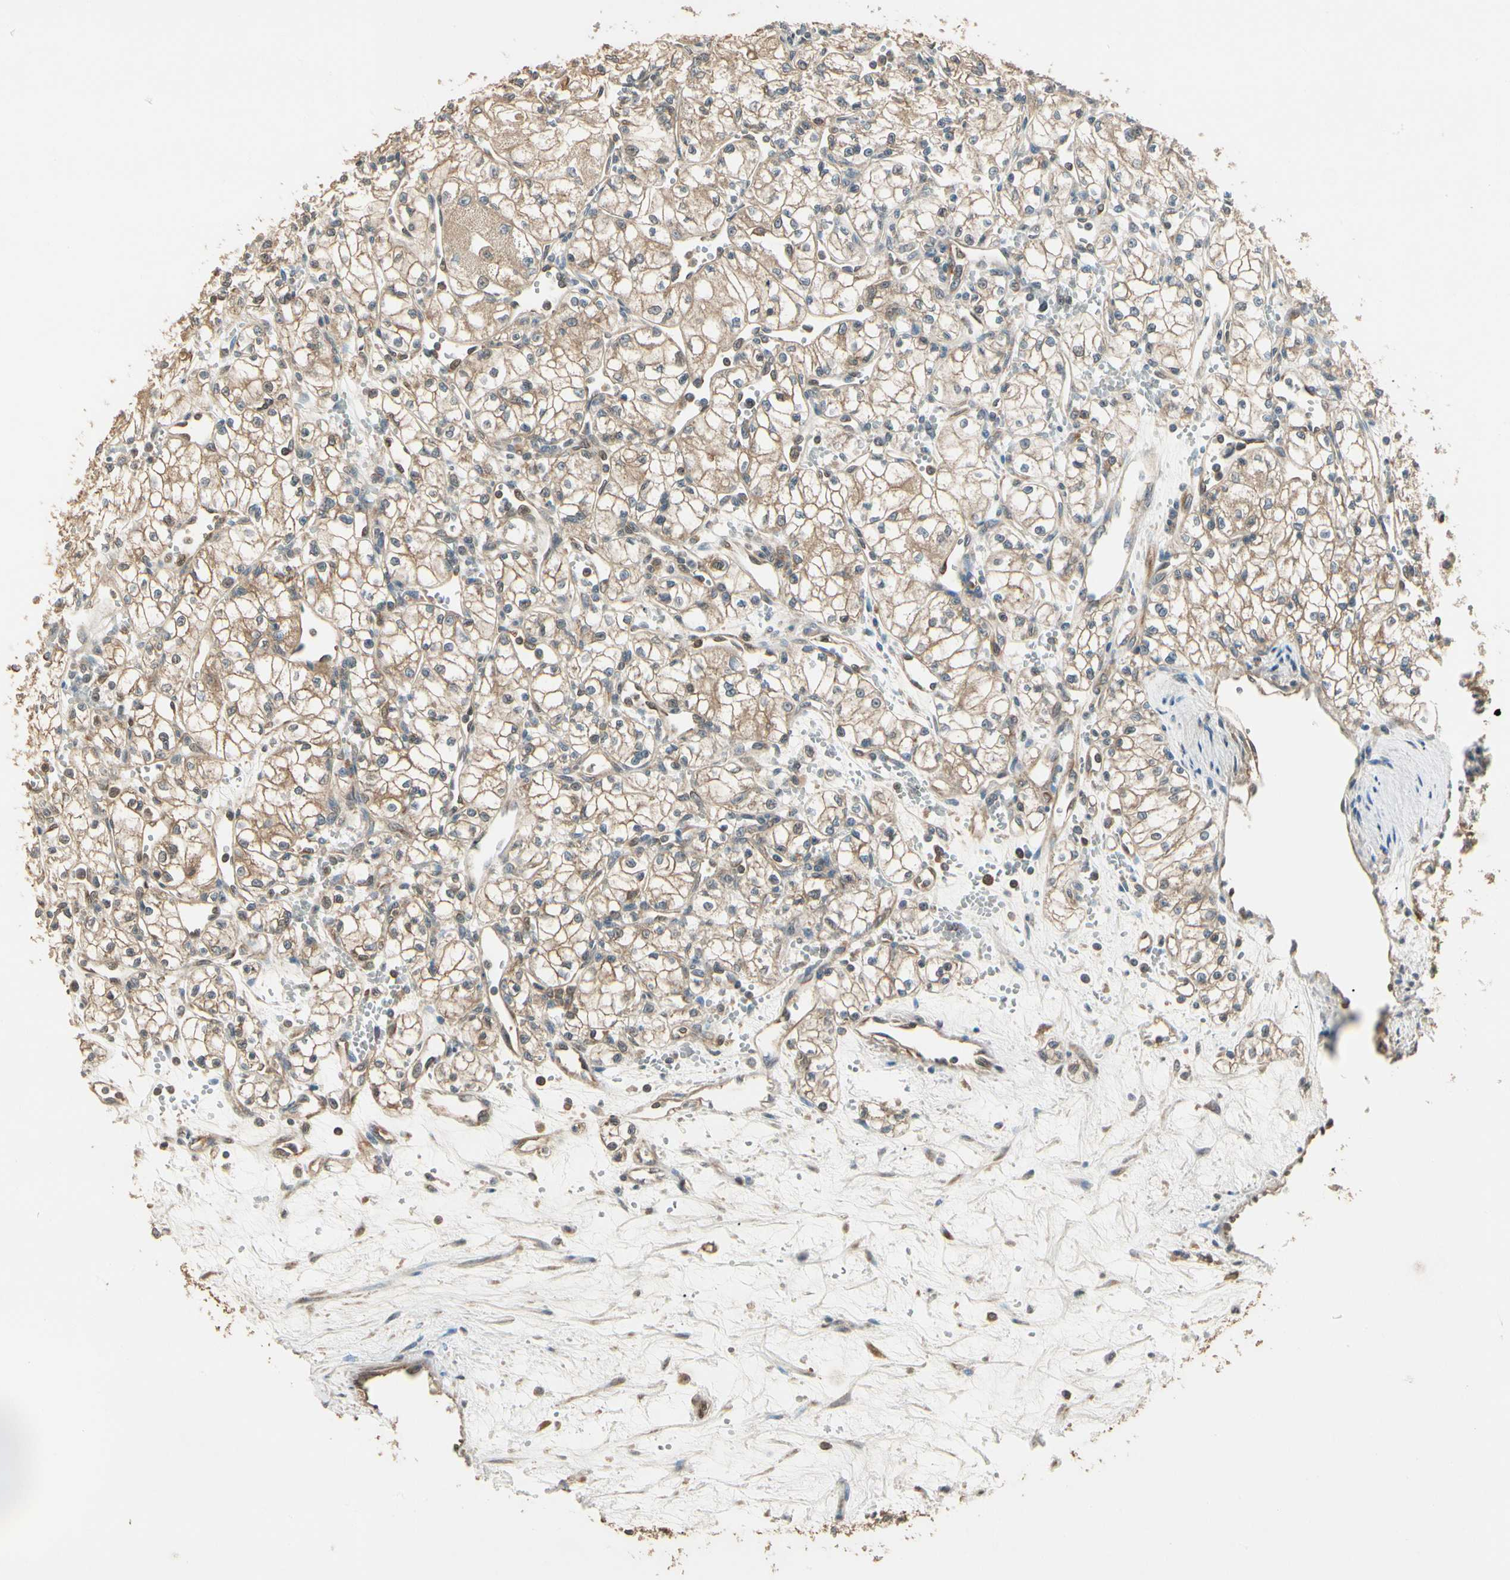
{"staining": {"intensity": "moderate", "quantity": "25%-75%", "location": "cytoplasmic/membranous"}, "tissue": "renal cancer", "cell_type": "Tumor cells", "image_type": "cancer", "snomed": [{"axis": "morphology", "description": "Normal tissue, NOS"}, {"axis": "morphology", "description": "Adenocarcinoma, NOS"}, {"axis": "topography", "description": "Kidney"}], "caption": "There is medium levels of moderate cytoplasmic/membranous positivity in tumor cells of adenocarcinoma (renal), as demonstrated by immunohistochemical staining (brown color).", "gene": "CCT7", "patient": {"sex": "male", "age": 59}}